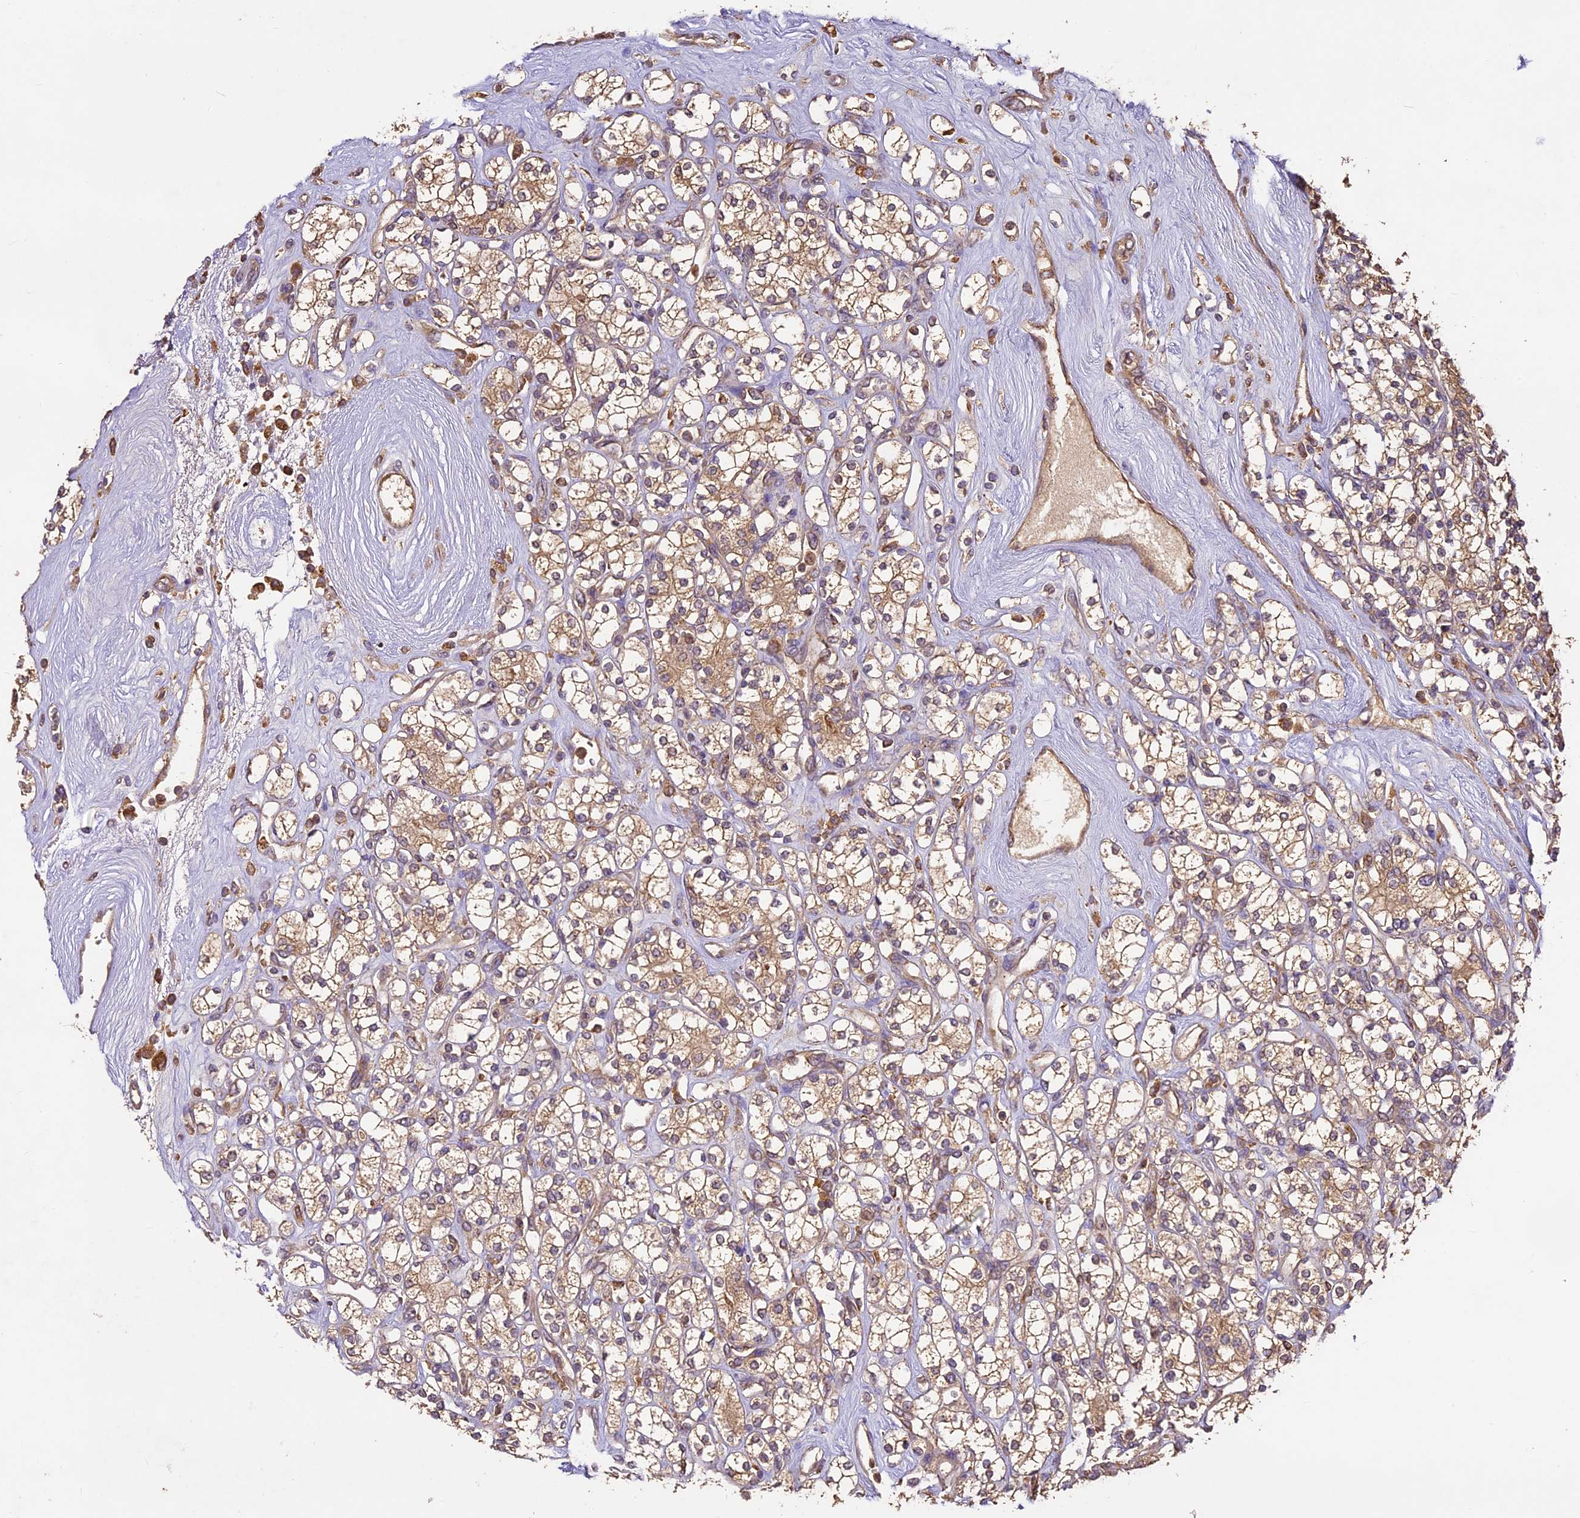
{"staining": {"intensity": "moderate", "quantity": ">75%", "location": "cytoplasmic/membranous"}, "tissue": "renal cancer", "cell_type": "Tumor cells", "image_type": "cancer", "snomed": [{"axis": "morphology", "description": "Adenocarcinoma, NOS"}, {"axis": "topography", "description": "Kidney"}], "caption": "Protein expression analysis of adenocarcinoma (renal) displays moderate cytoplasmic/membranous positivity in approximately >75% of tumor cells.", "gene": "BRAP", "patient": {"sex": "male", "age": 77}}